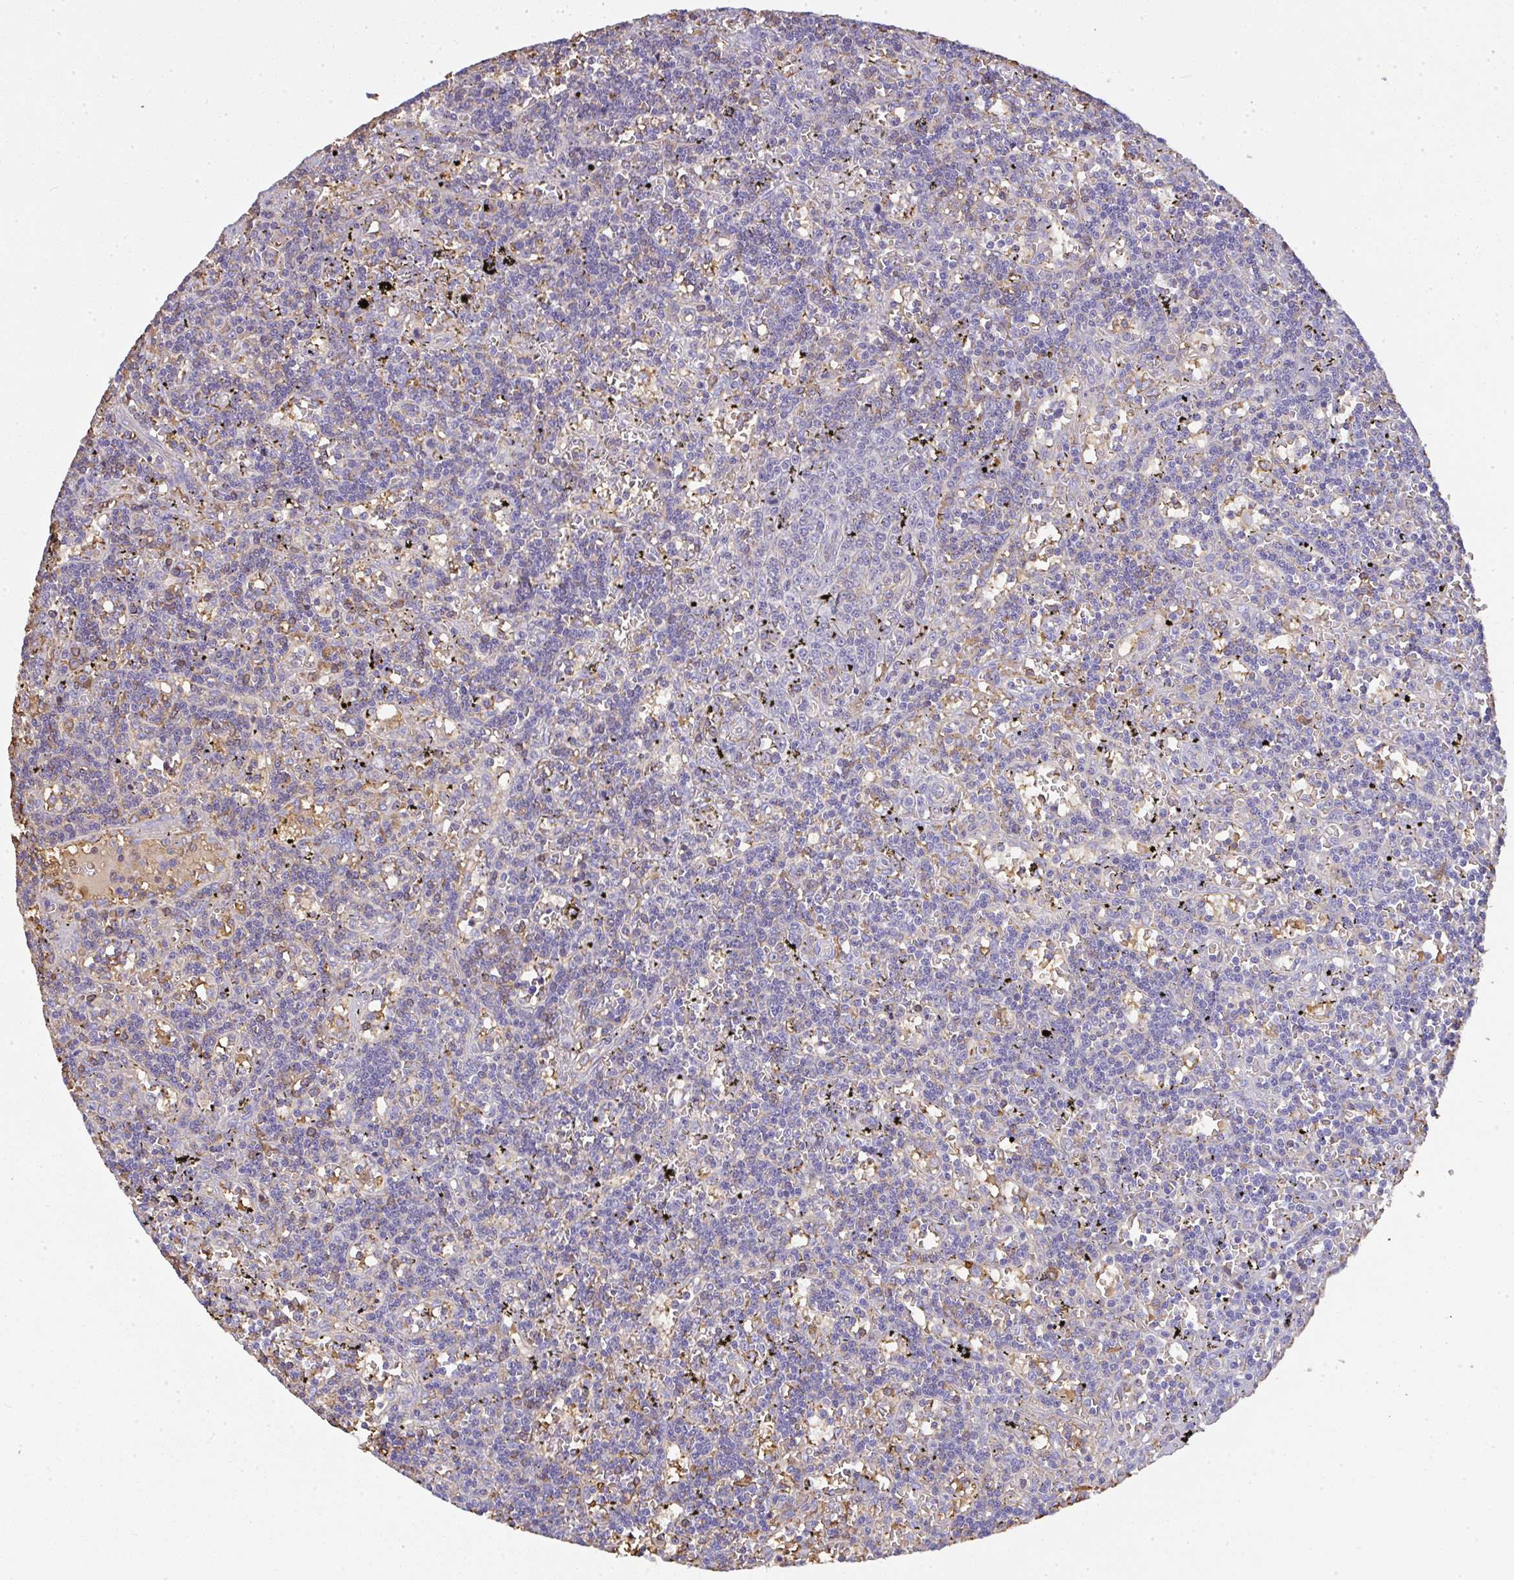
{"staining": {"intensity": "negative", "quantity": "none", "location": "none"}, "tissue": "lymphoma", "cell_type": "Tumor cells", "image_type": "cancer", "snomed": [{"axis": "morphology", "description": "Malignant lymphoma, non-Hodgkin's type, Low grade"}, {"axis": "topography", "description": "Spleen"}], "caption": "This photomicrograph is of low-grade malignant lymphoma, non-Hodgkin's type stained with IHC to label a protein in brown with the nuclei are counter-stained blue. There is no expression in tumor cells.", "gene": "SMYD5", "patient": {"sex": "male", "age": 60}}